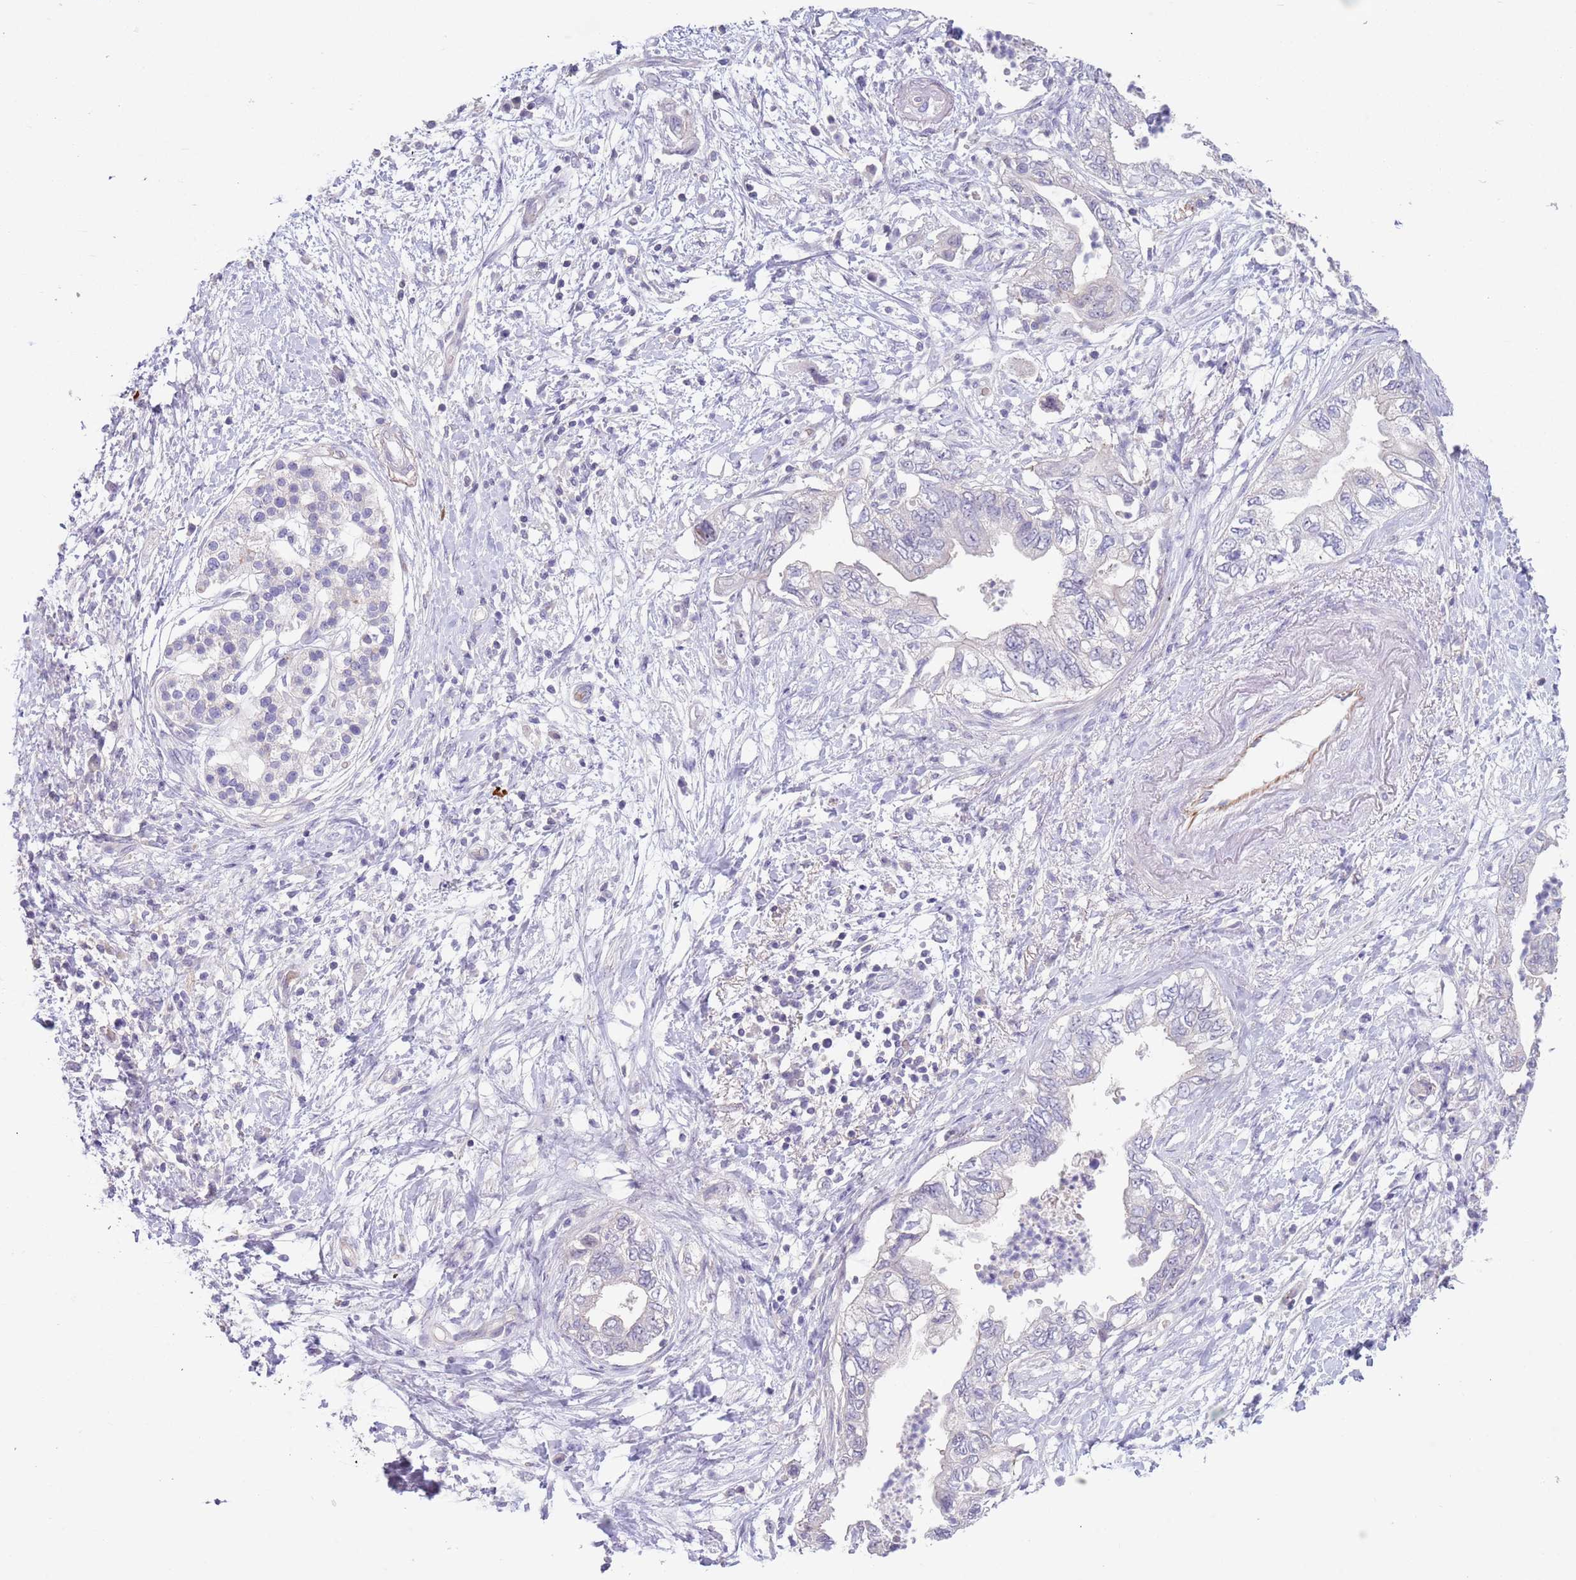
{"staining": {"intensity": "negative", "quantity": "none", "location": "none"}, "tissue": "pancreatic cancer", "cell_type": "Tumor cells", "image_type": "cancer", "snomed": [{"axis": "morphology", "description": "Adenocarcinoma, NOS"}, {"axis": "topography", "description": "Pancreas"}], "caption": "Immunohistochemistry (IHC) of pancreatic adenocarcinoma reveals no positivity in tumor cells. The staining was performed using DAB to visualize the protein expression in brown, while the nuclei were stained in blue with hematoxylin (Magnification: 20x).", "gene": "ZNF14", "patient": {"sex": "female", "age": 73}}